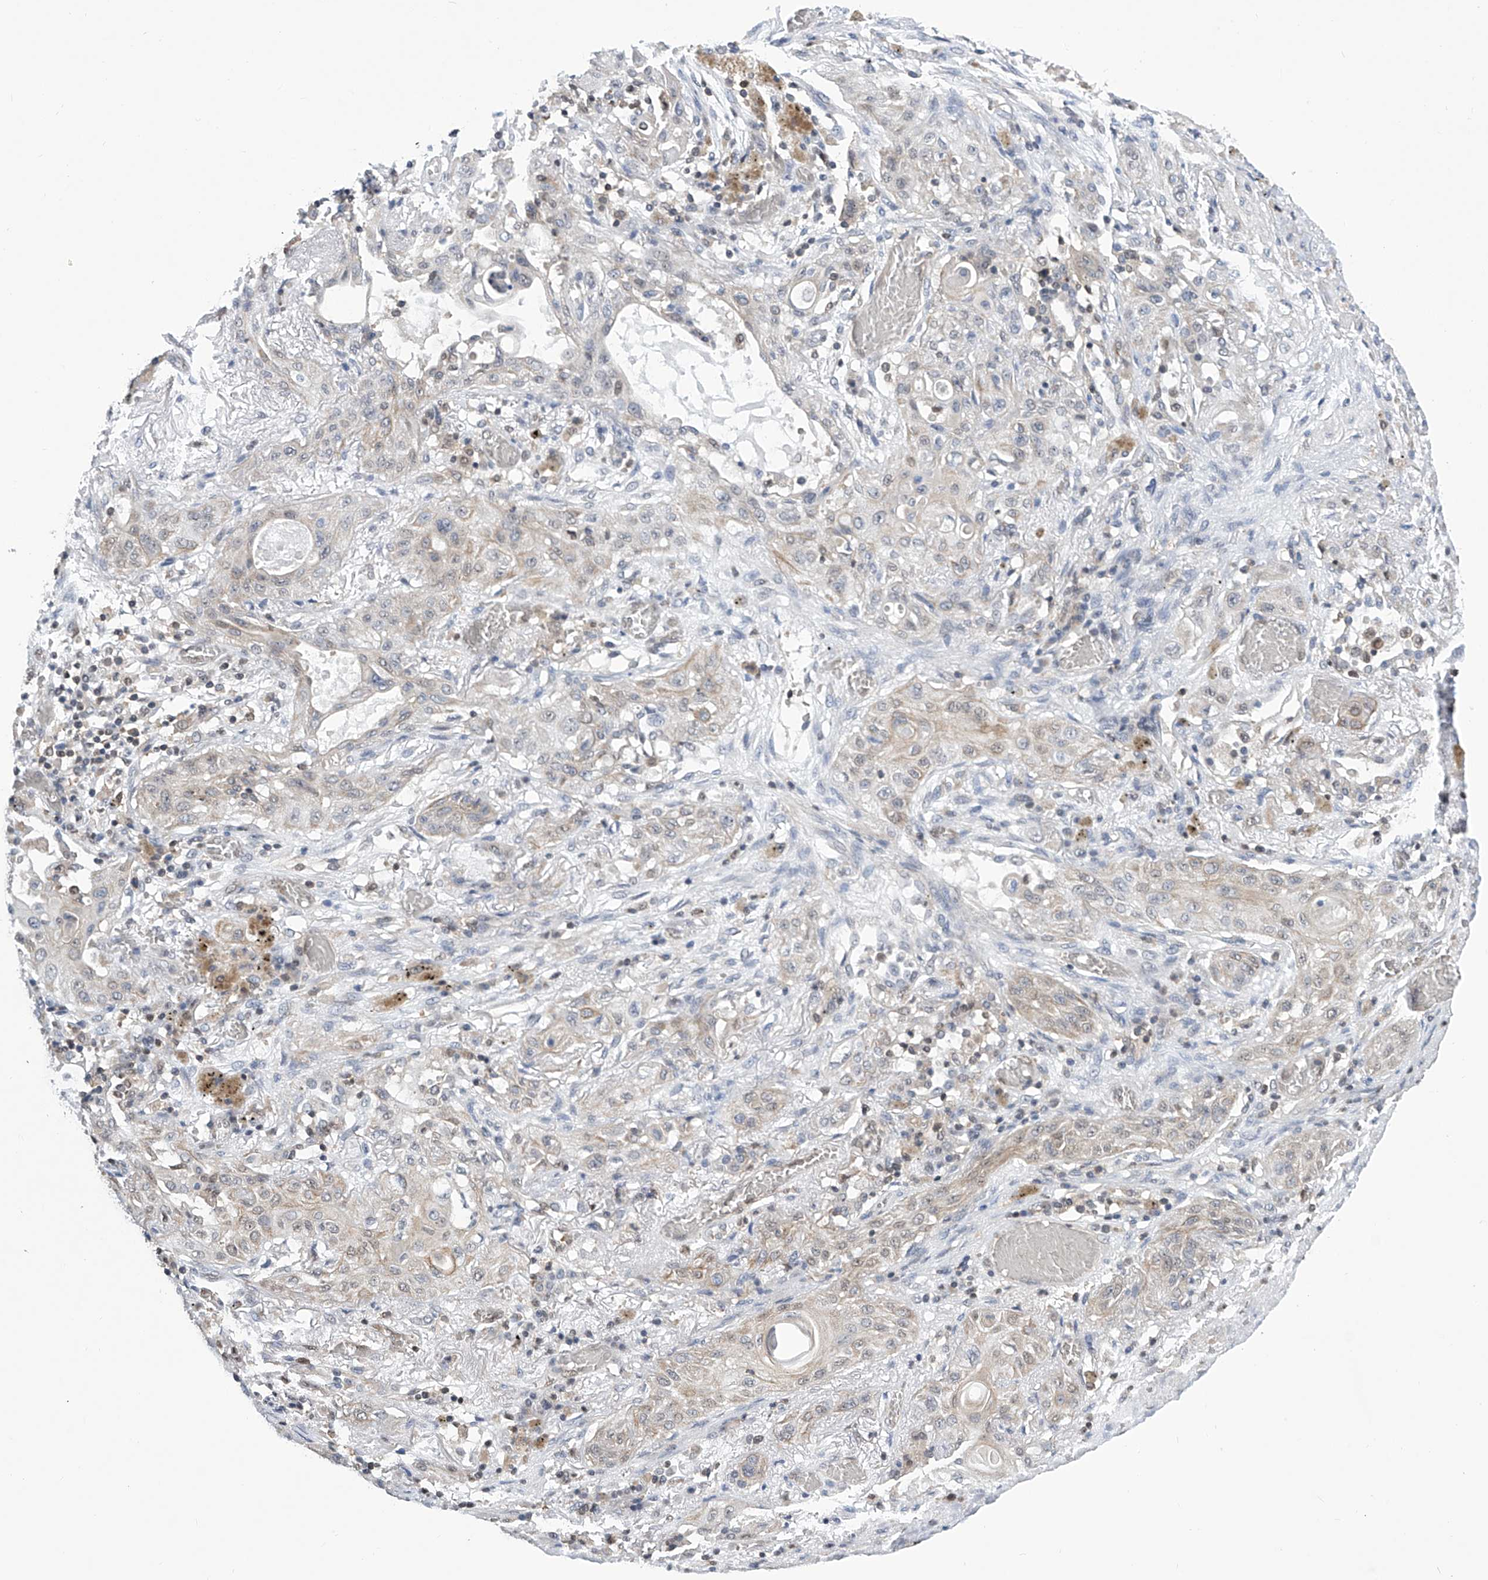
{"staining": {"intensity": "weak", "quantity": "<25%", "location": "nuclear"}, "tissue": "lung cancer", "cell_type": "Tumor cells", "image_type": "cancer", "snomed": [{"axis": "morphology", "description": "Squamous cell carcinoma, NOS"}, {"axis": "topography", "description": "Lung"}], "caption": "Human lung squamous cell carcinoma stained for a protein using IHC exhibits no expression in tumor cells.", "gene": "SREBF2", "patient": {"sex": "female", "age": 47}}